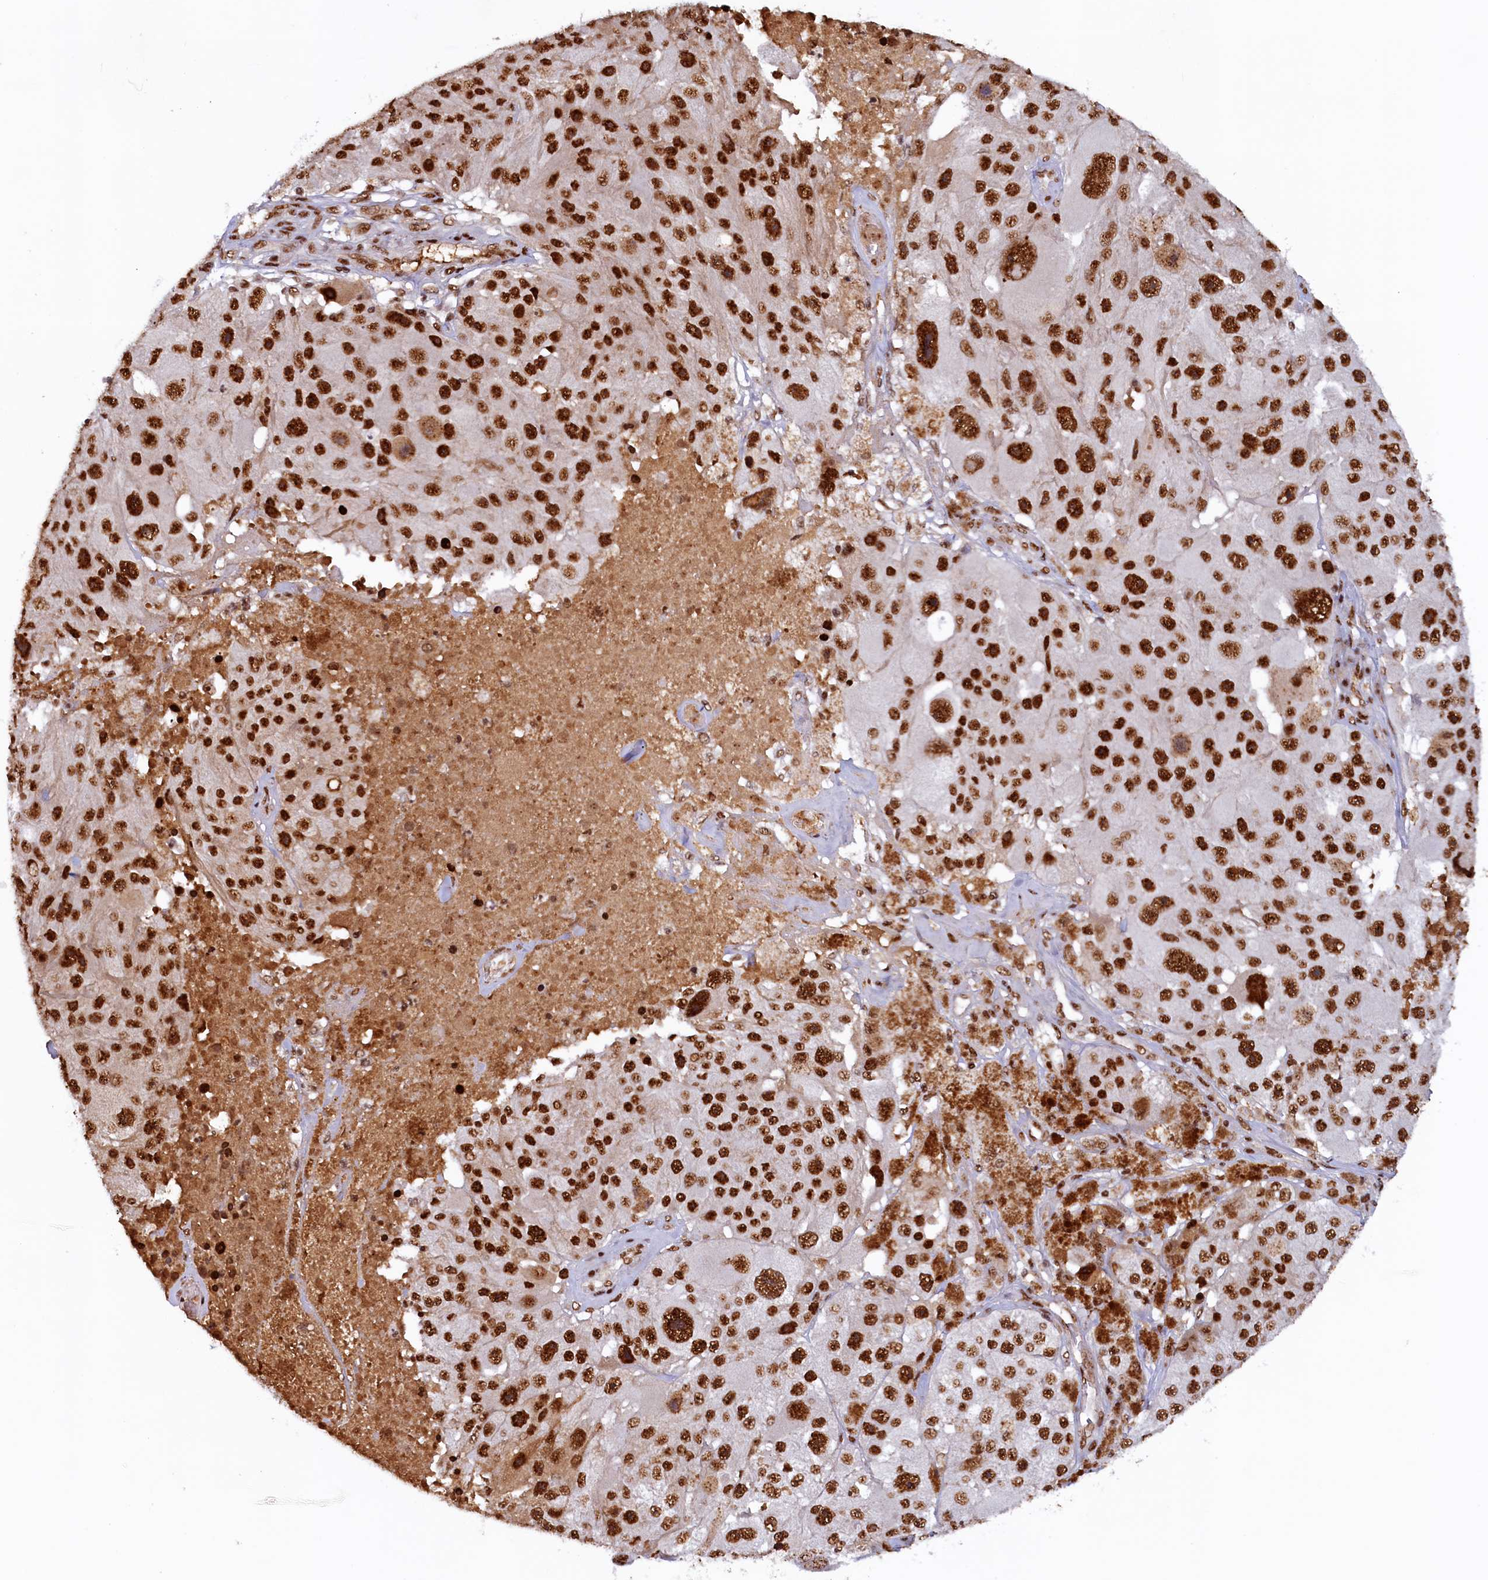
{"staining": {"intensity": "strong", "quantity": ">75%", "location": "nuclear"}, "tissue": "melanoma", "cell_type": "Tumor cells", "image_type": "cancer", "snomed": [{"axis": "morphology", "description": "Malignant melanoma, Metastatic site"}, {"axis": "topography", "description": "Lymph node"}], "caption": "Immunohistochemistry micrograph of neoplastic tissue: malignant melanoma (metastatic site) stained using immunohistochemistry reveals high levels of strong protein expression localized specifically in the nuclear of tumor cells, appearing as a nuclear brown color.", "gene": "ZC3H18", "patient": {"sex": "male", "age": 62}}